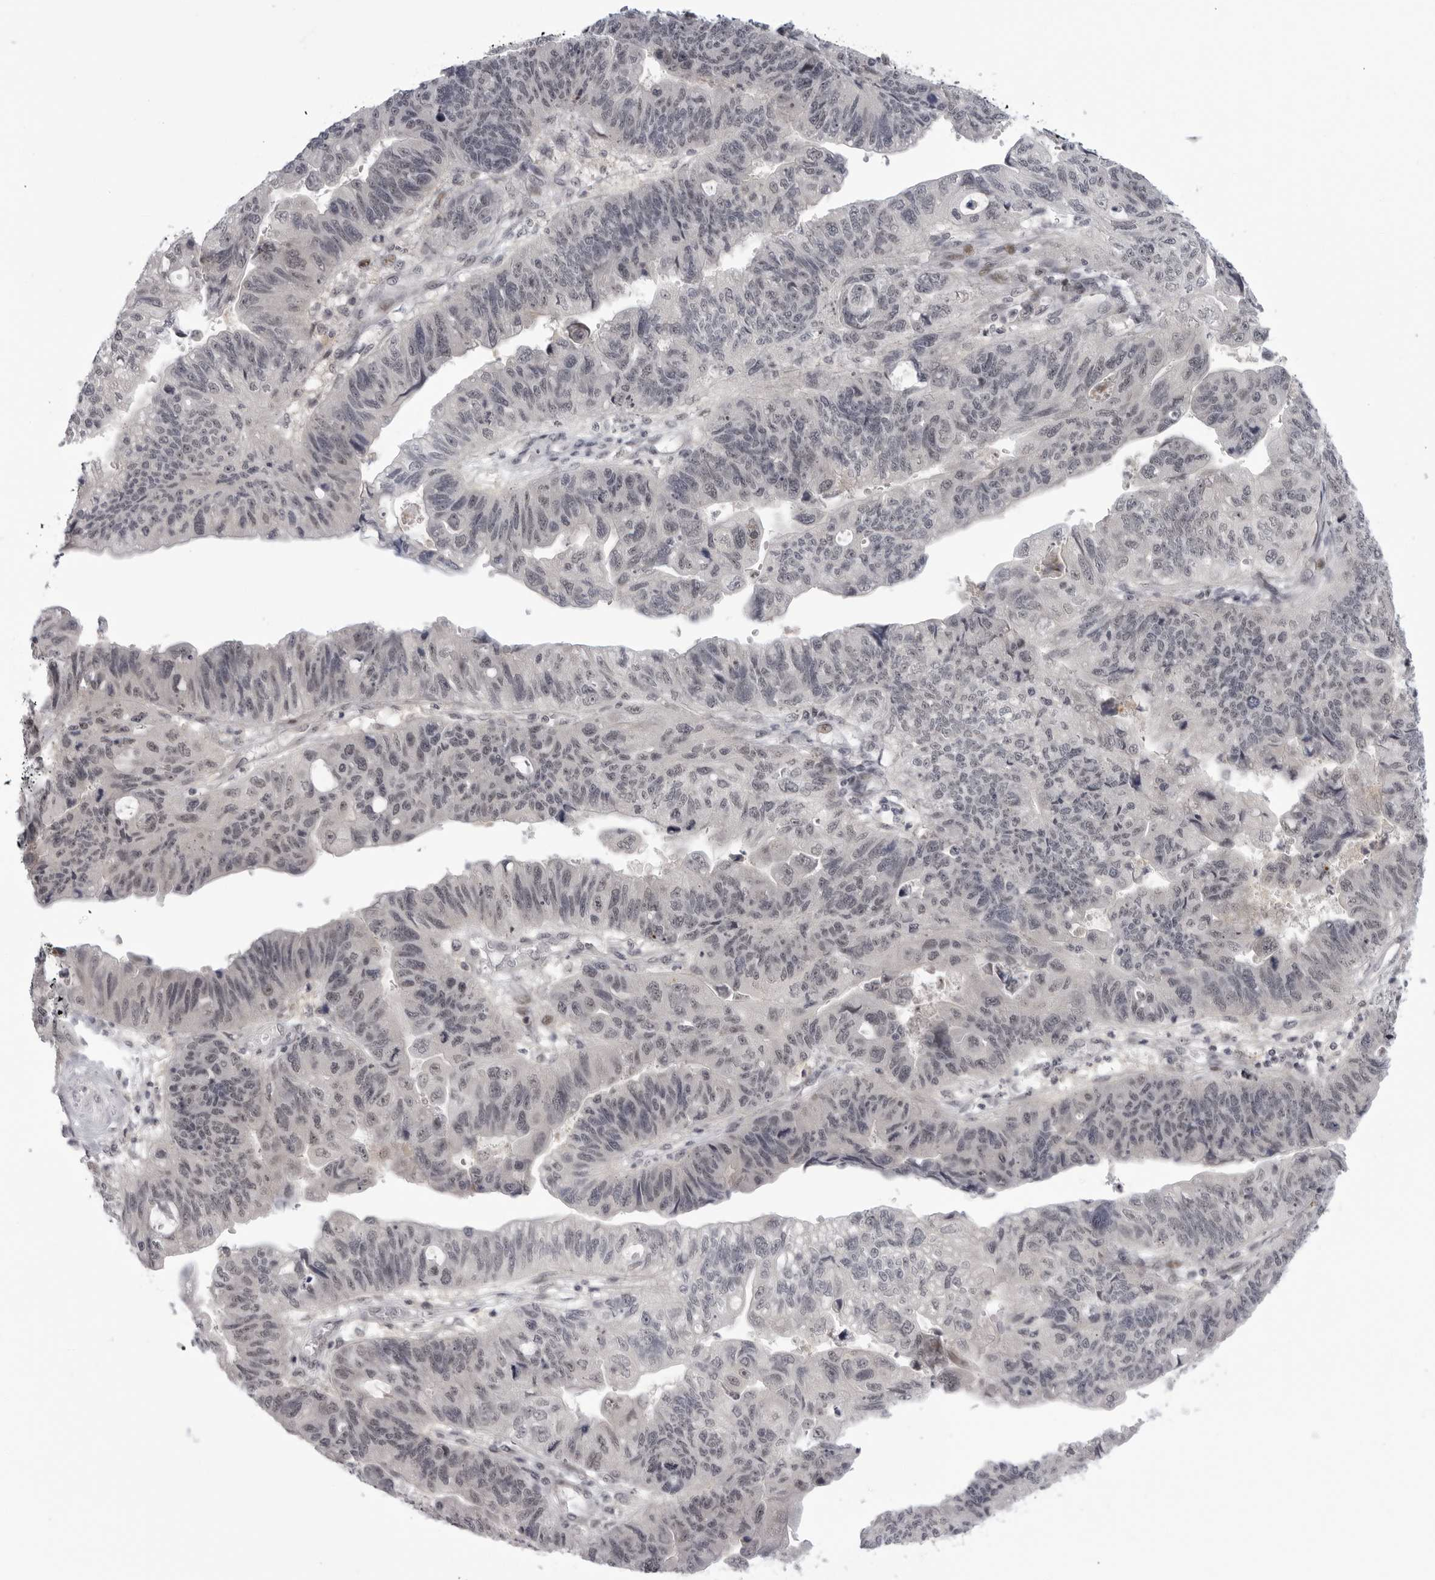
{"staining": {"intensity": "negative", "quantity": "none", "location": "none"}, "tissue": "stomach cancer", "cell_type": "Tumor cells", "image_type": "cancer", "snomed": [{"axis": "morphology", "description": "Adenocarcinoma, NOS"}, {"axis": "topography", "description": "Stomach"}], "caption": "The photomicrograph shows no staining of tumor cells in adenocarcinoma (stomach). The staining is performed using DAB brown chromogen with nuclei counter-stained in using hematoxylin.", "gene": "ALPK2", "patient": {"sex": "male", "age": 59}}